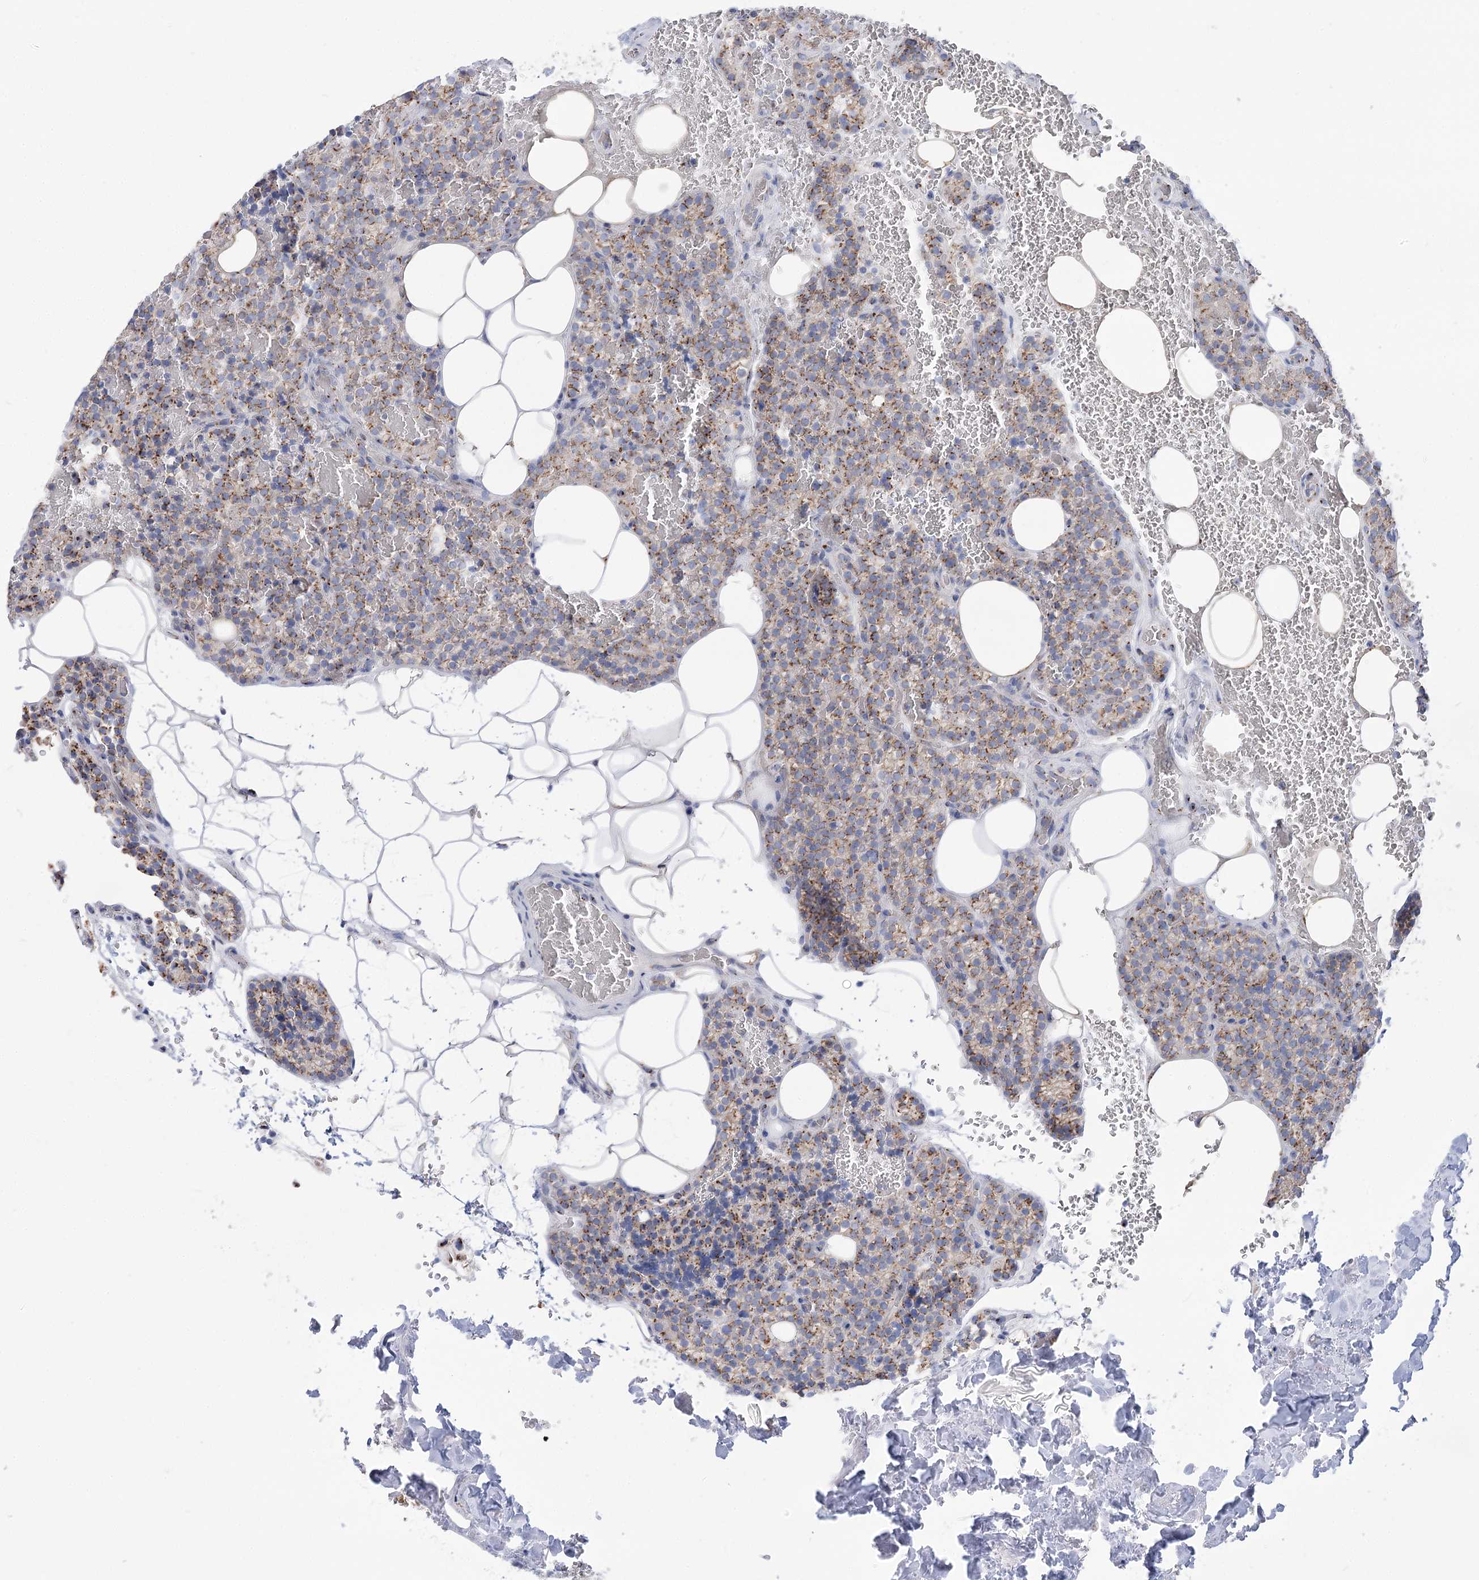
{"staining": {"intensity": "moderate", "quantity": ">75%", "location": "cytoplasmic/membranous"}, "tissue": "parathyroid gland", "cell_type": "Glandular cells", "image_type": "normal", "snomed": [{"axis": "morphology", "description": "Normal tissue, NOS"}, {"axis": "topography", "description": "Parathyroid gland"}], "caption": "Approximately >75% of glandular cells in unremarkable parathyroid gland reveal moderate cytoplasmic/membranous protein expression as visualized by brown immunohistochemical staining.", "gene": "TMEM165", "patient": {"sex": "male", "age": 50}}